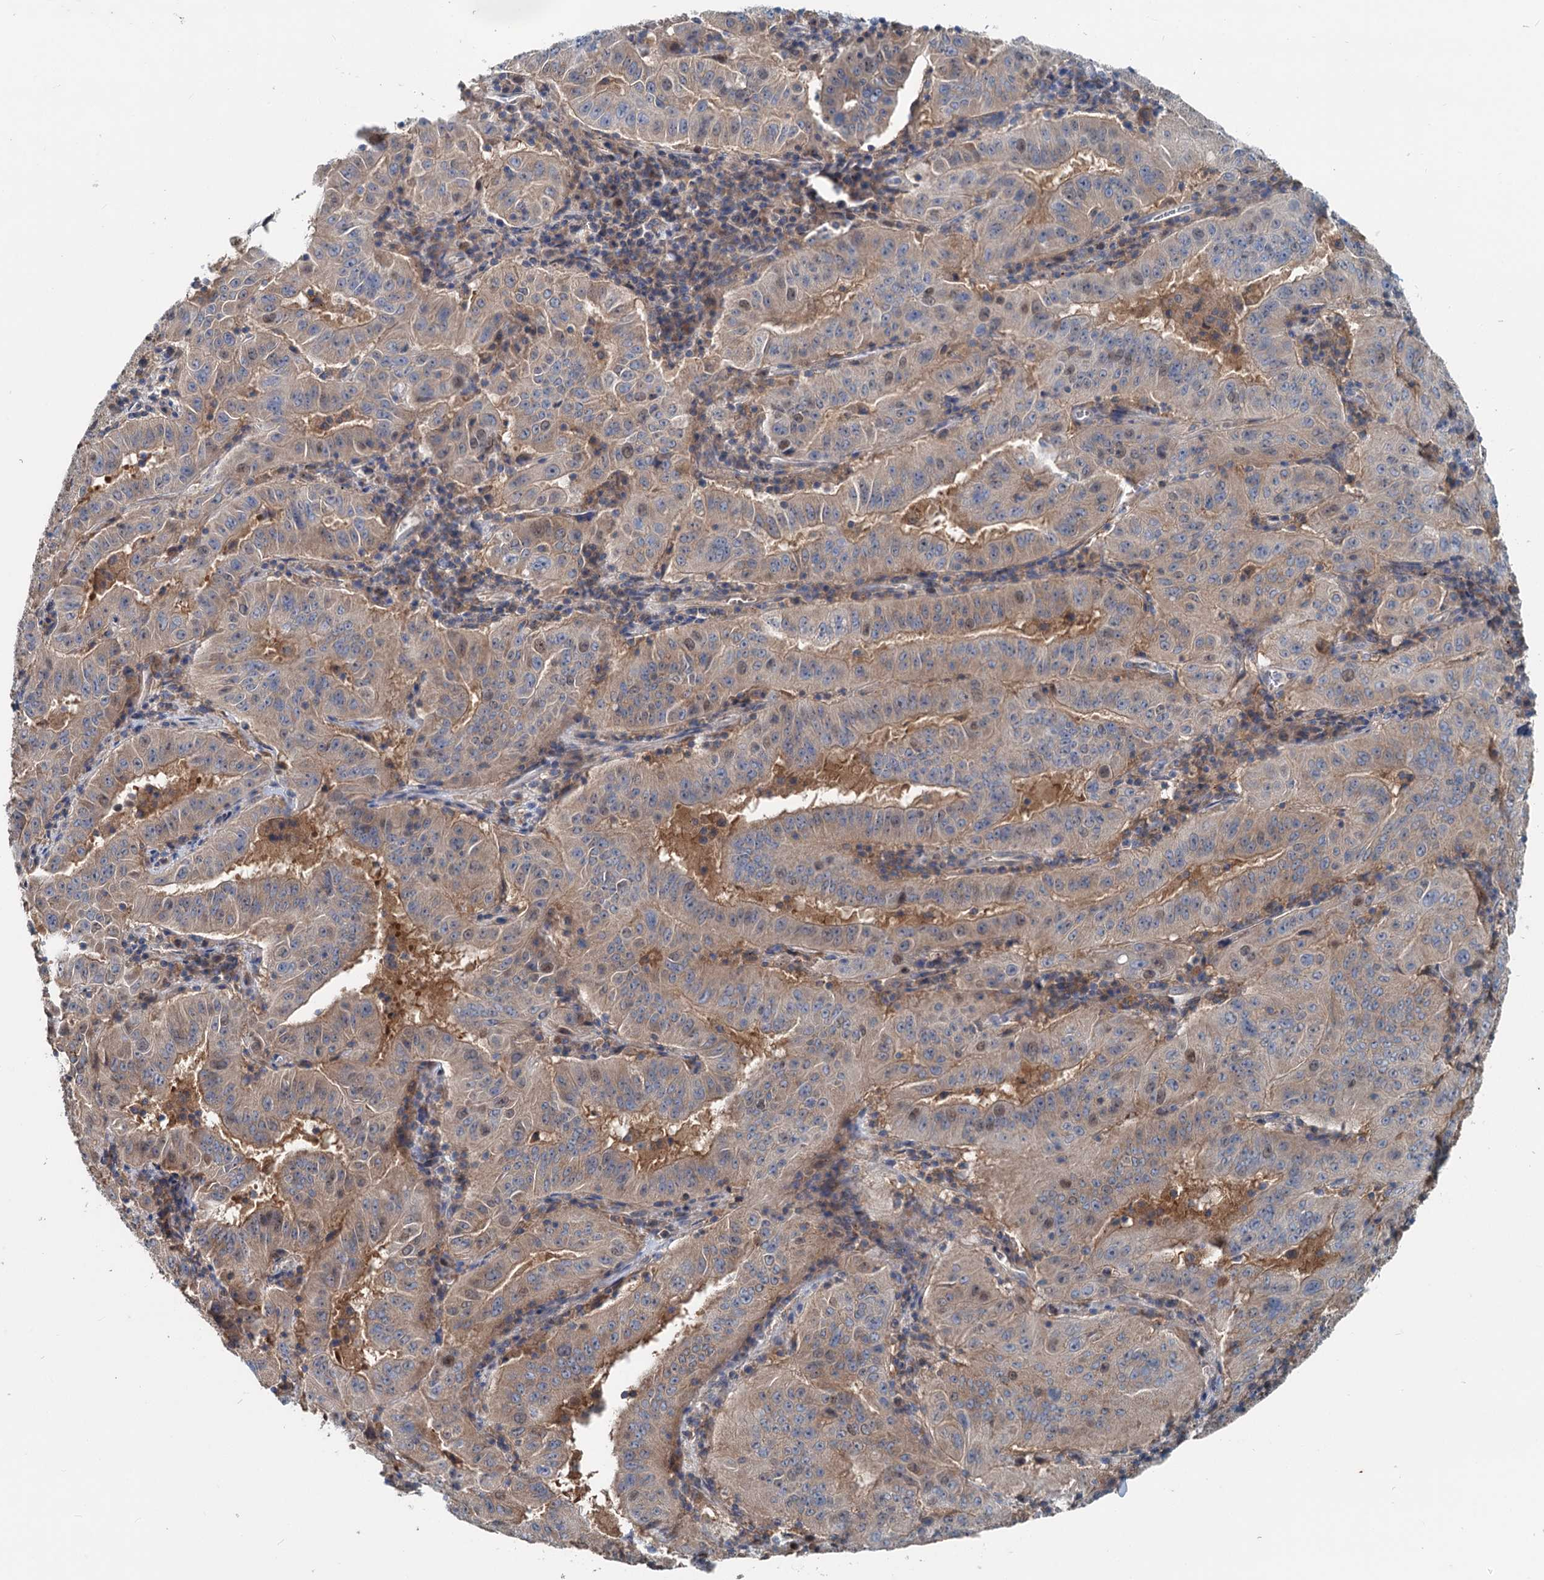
{"staining": {"intensity": "weak", "quantity": "25%-75%", "location": "cytoplasmic/membranous,nuclear"}, "tissue": "pancreatic cancer", "cell_type": "Tumor cells", "image_type": "cancer", "snomed": [{"axis": "morphology", "description": "Adenocarcinoma, NOS"}, {"axis": "topography", "description": "Pancreas"}], "caption": "This is a photomicrograph of immunohistochemistry staining of pancreatic adenocarcinoma, which shows weak expression in the cytoplasmic/membranous and nuclear of tumor cells.", "gene": "TEDC1", "patient": {"sex": "male", "age": 63}}